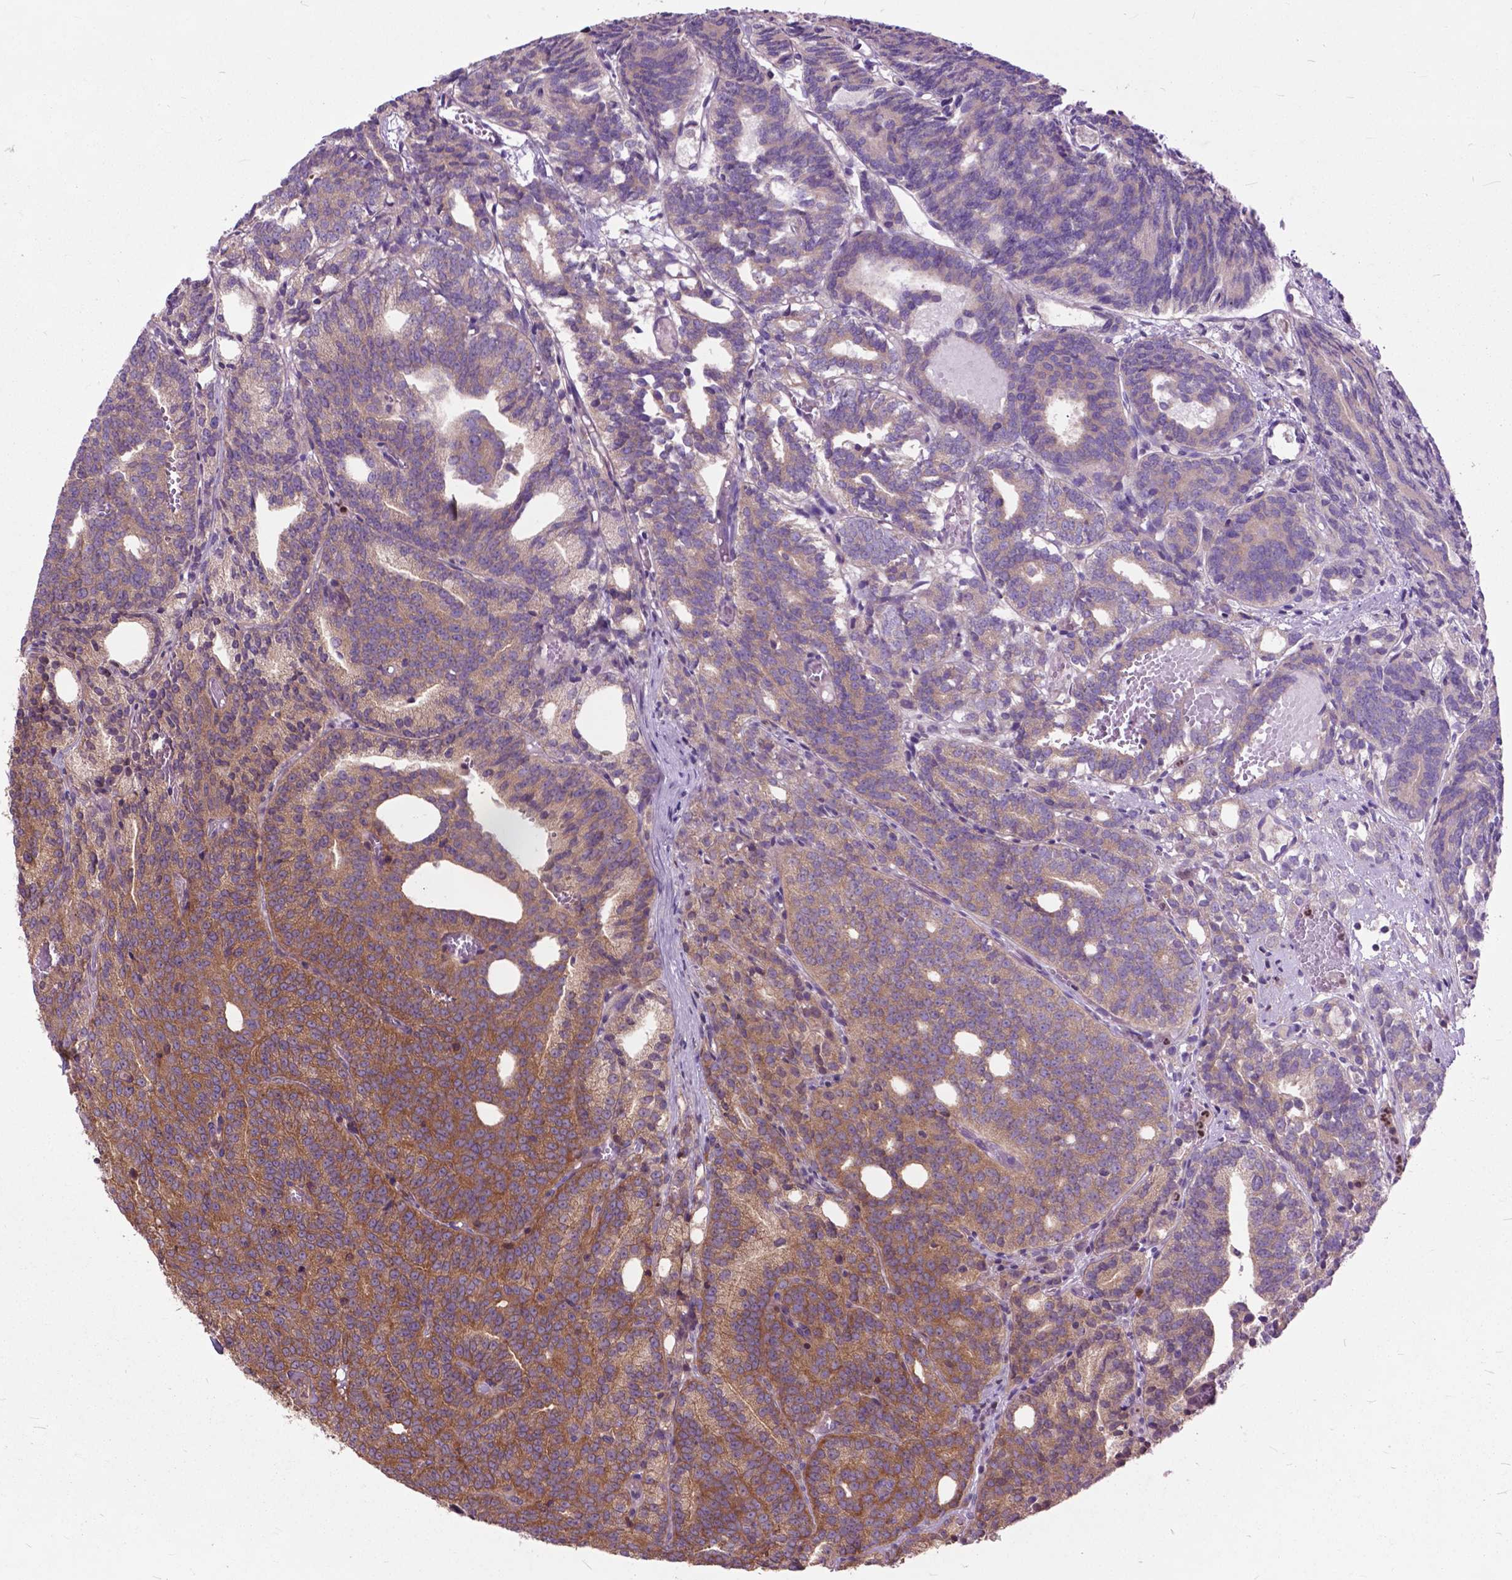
{"staining": {"intensity": "strong", "quantity": ">75%", "location": "cytoplasmic/membranous"}, "tissue": "prostate cancer", "cell_type": "Tumor cells", "image_type": "cancer", "snomed": [{"axis": "morphology", "description": "Adenocarcinoma, High grade"}, {"axis": "topography", "description": "Prostate"}], "caption": "Strong cytoplasmic/membranous expression for a protein is identified in approximately >75% of tumor cells of prostate cancer (high-grade adenocarcinoma) using immunohistochemistry (IHC).", "gene": "ARAF", "patient": {"sex": "male", "age": 53}}